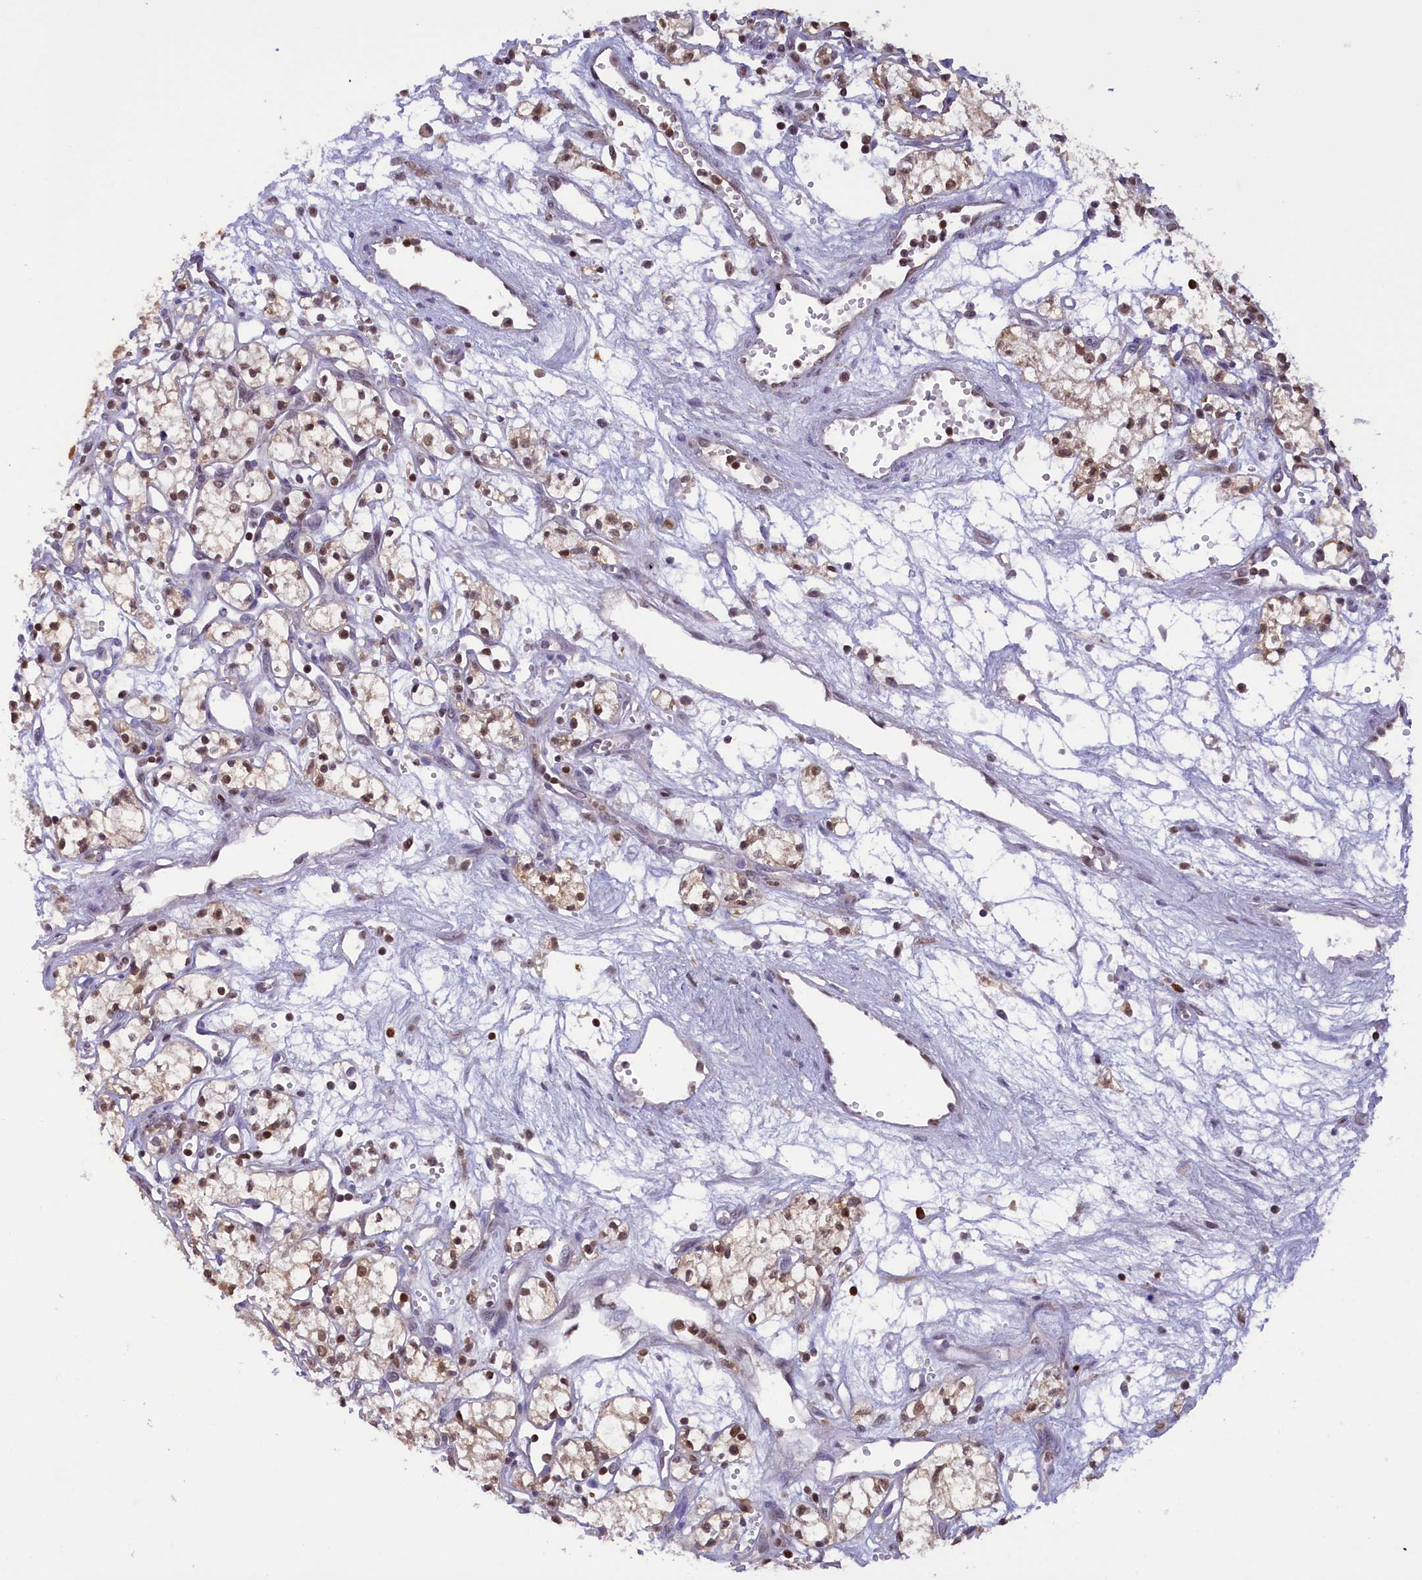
{"staining": {"intensity": "moderate", "quantity": ">75%", "location": "nuclear"}, "tissue": "renal cancer", "cell_type": "Tumor cells", "image_type": "cancer", "snomed": [{"axis": "morphology", "description": "Adenocarcinoma, NOS"}, {"axis": "topography", "description": "Kidney"}], "caption": "A medium amount of moderate nuclear expression is identified in about >75% of tumor cells in renal adenocarcinoma tissue. The staining is performed using DAB brown chromogen to label protein expression. The nuclei are counter-stained blue using hematoxylin.", "gene": "IZUMO2", "patient": {"sex": "male", "age": 59}}